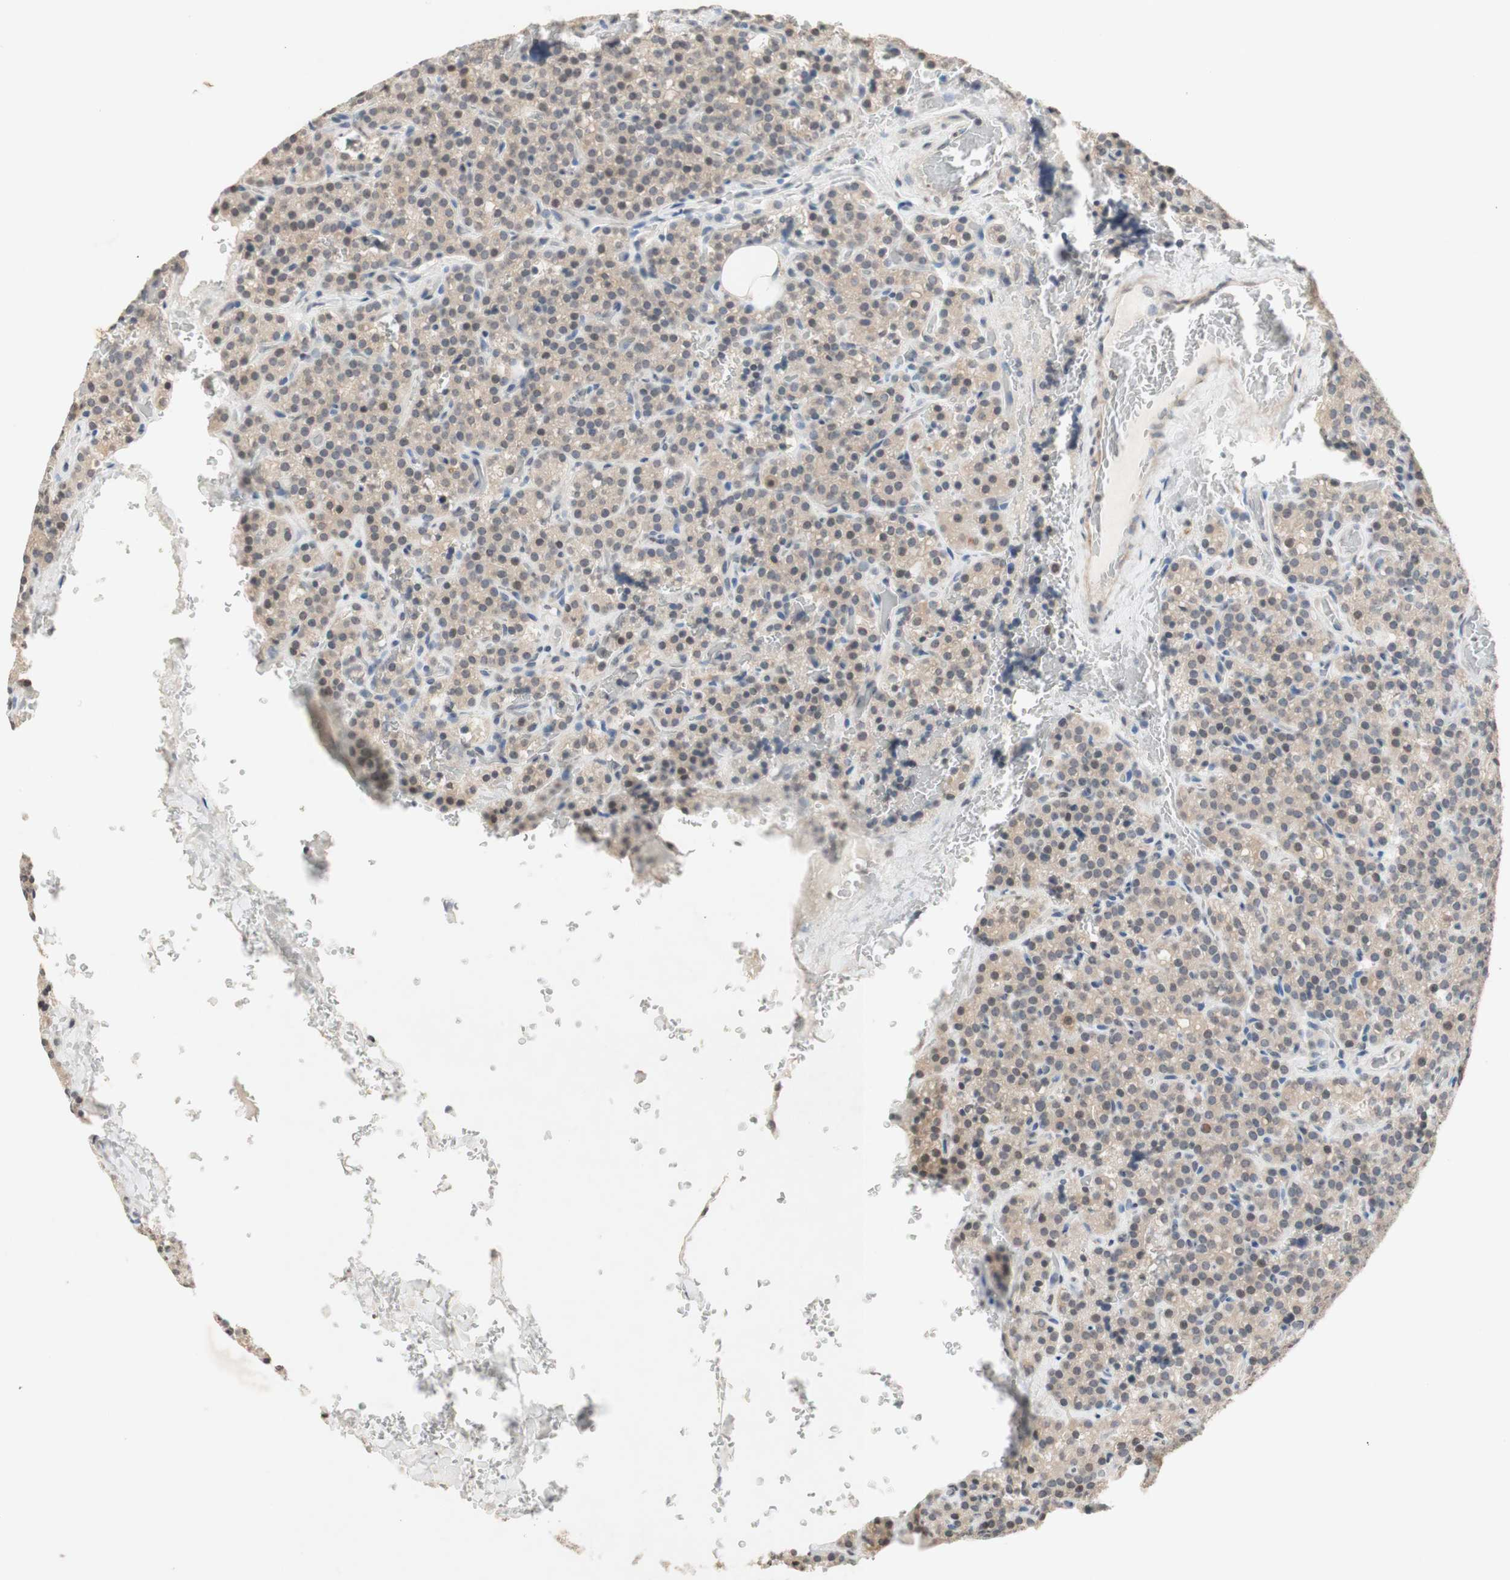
{"staining": {"intensity": "weak", "quantity": ">75%", "location": "cytoplasmic/membranous"}, "tissue": "parathyroid gland", "cell_type": "Glandular cells", "image_type": "normal", "snomed": [{"axis": "morphology", "description": "Normal tissue, NOS"}, {"axis": "topography", "description": "Parathyroid gland"}], "caption": "Immunohistochemical staining of normal human parathyroid gland reveals weak cytoplasmic/membranous protein expression in about >75% of glandular cells.", "gene": "GLI1", "patient": {"sex": "female", "age": 47}}